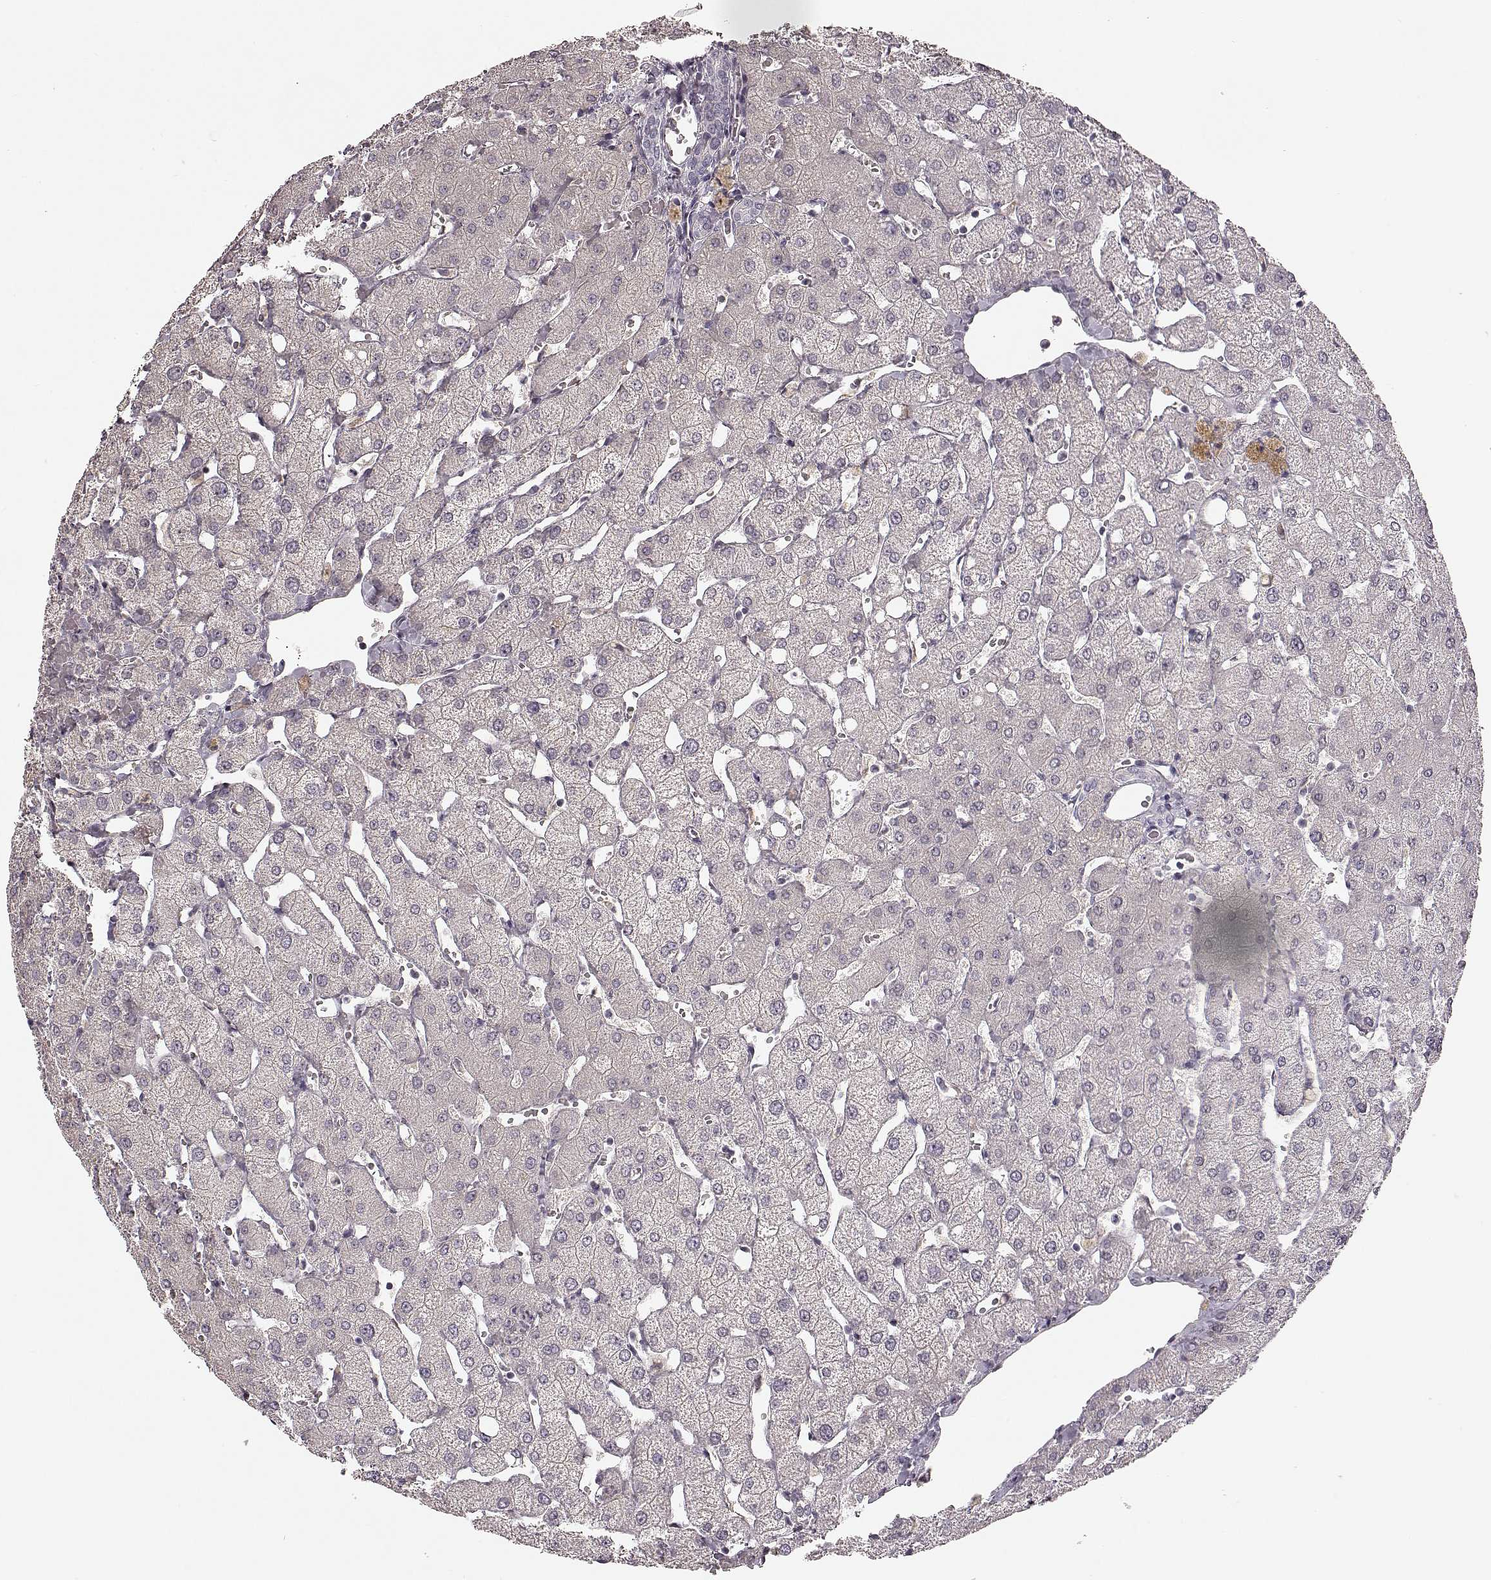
{"staining": {"intensity": "negative", "quantity": "none", "location": "none"}, "tissue": "liver", "cell_type": "Cholangiocytes", "image_type": "normal", "snomed": [{"axis": "morphology", "description": "Normal tissue, NOS"}, {"axis": "topography", "description": "Liver"}], "caption": "IHC image of normal human liver stained for a protein (brown), which shows no expression in cholangiocytes.", "gene": "MIA", "patient": {"sex": "female", "age": 54}}